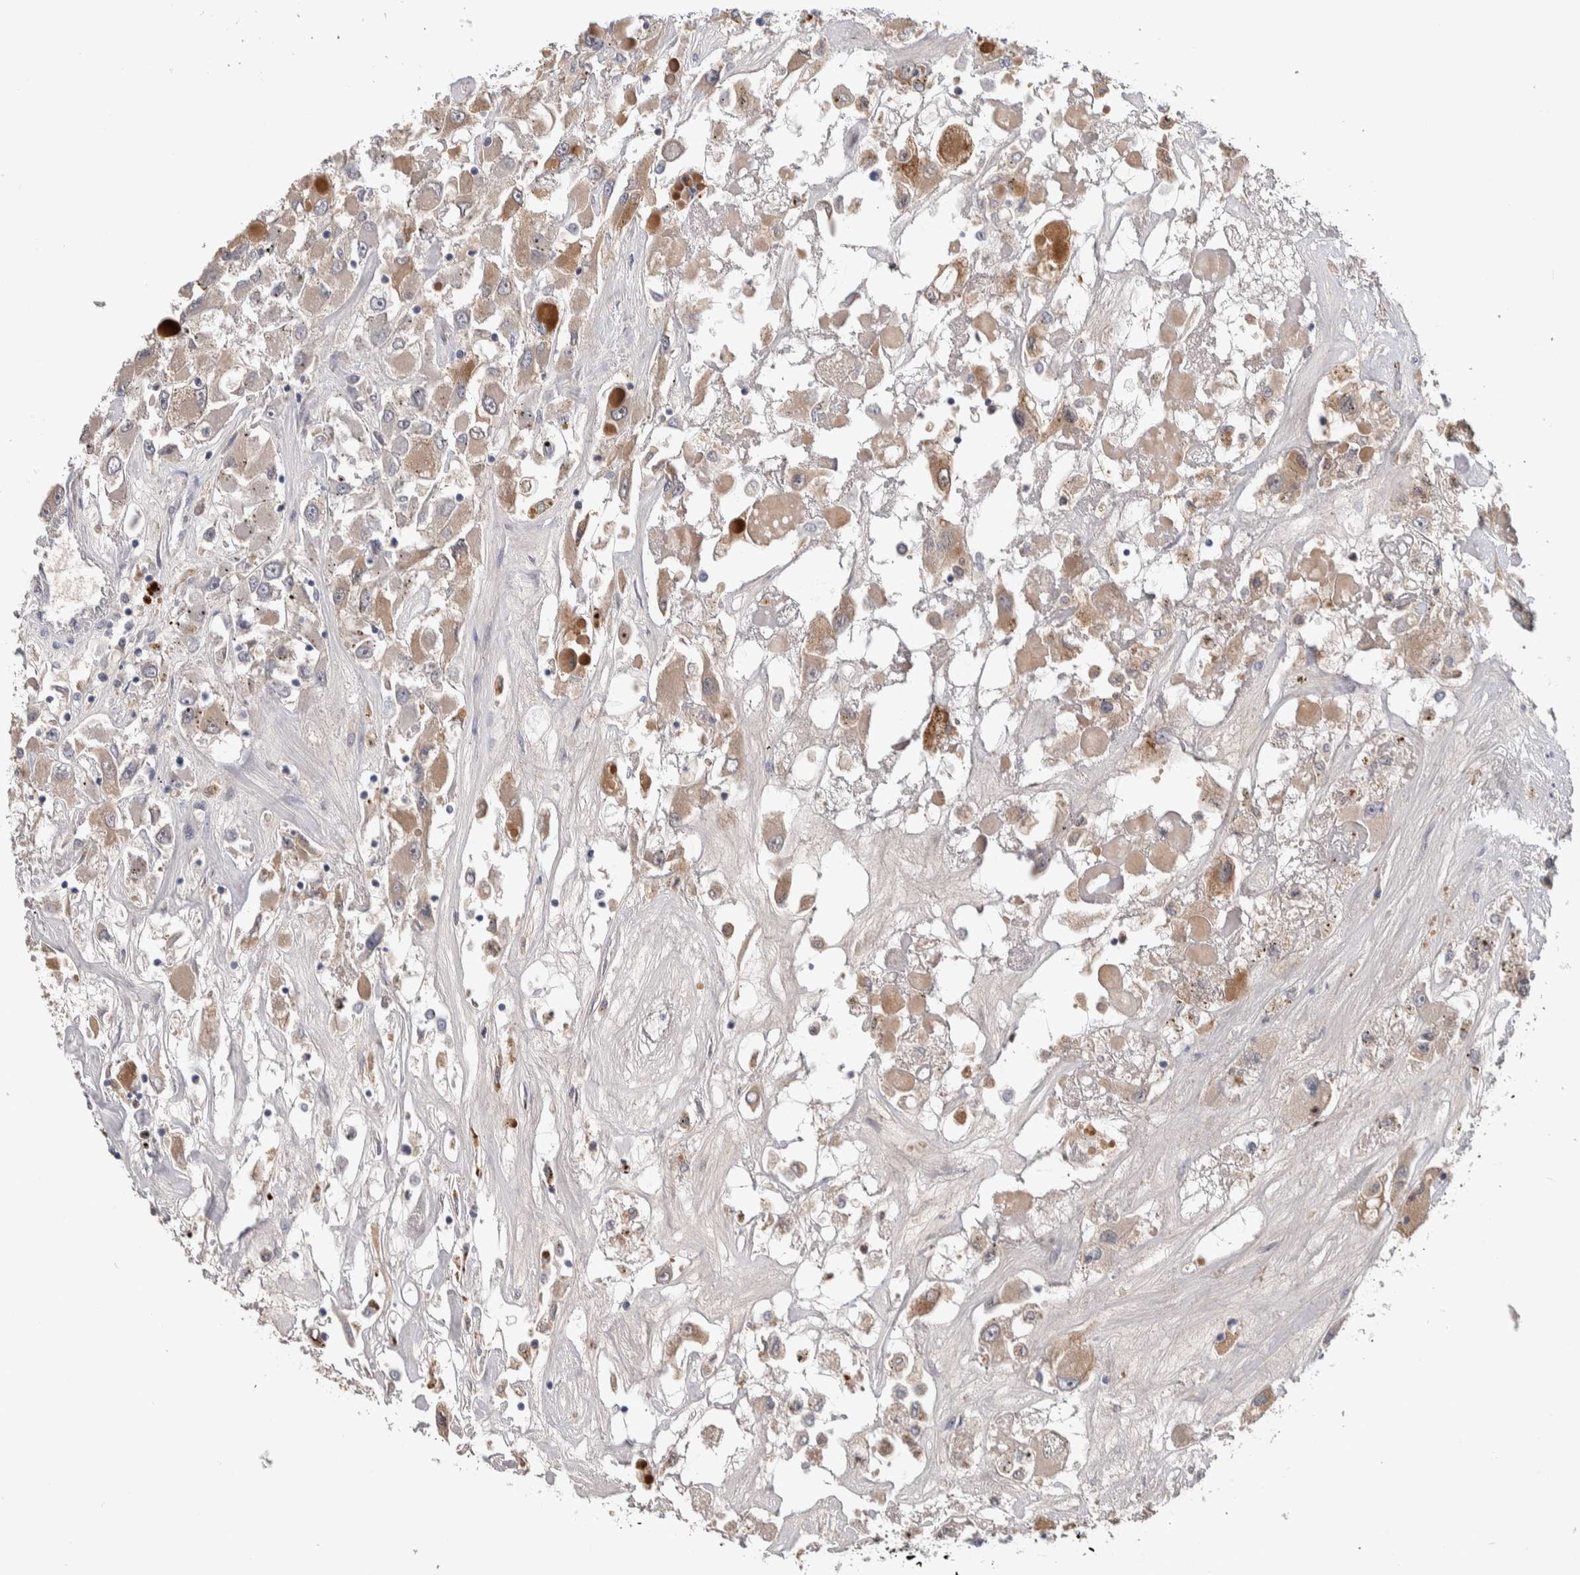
{"staining": {"intensity": "moderate", "quantity": "25%-75%", "location": "cytoplasmic/membranous"}, "tissue": "renal cancer", "cell_type": "Tumor cells", "image_type": "cancer", "snomed": [{"axis": "morphology", "description": "Adenocarcinoma, NOS"}, {"axis": "topography", "description": "Kidney"}], "caption": "Immunohistochemical staining of human renal adenocarcinoma shows medium levels of moderate cytoplasmic/membranous positivity in about 25%-75% of tumor cells.", "gene": "TMEM102", "patient": {"sex": "female", "age": 52}}